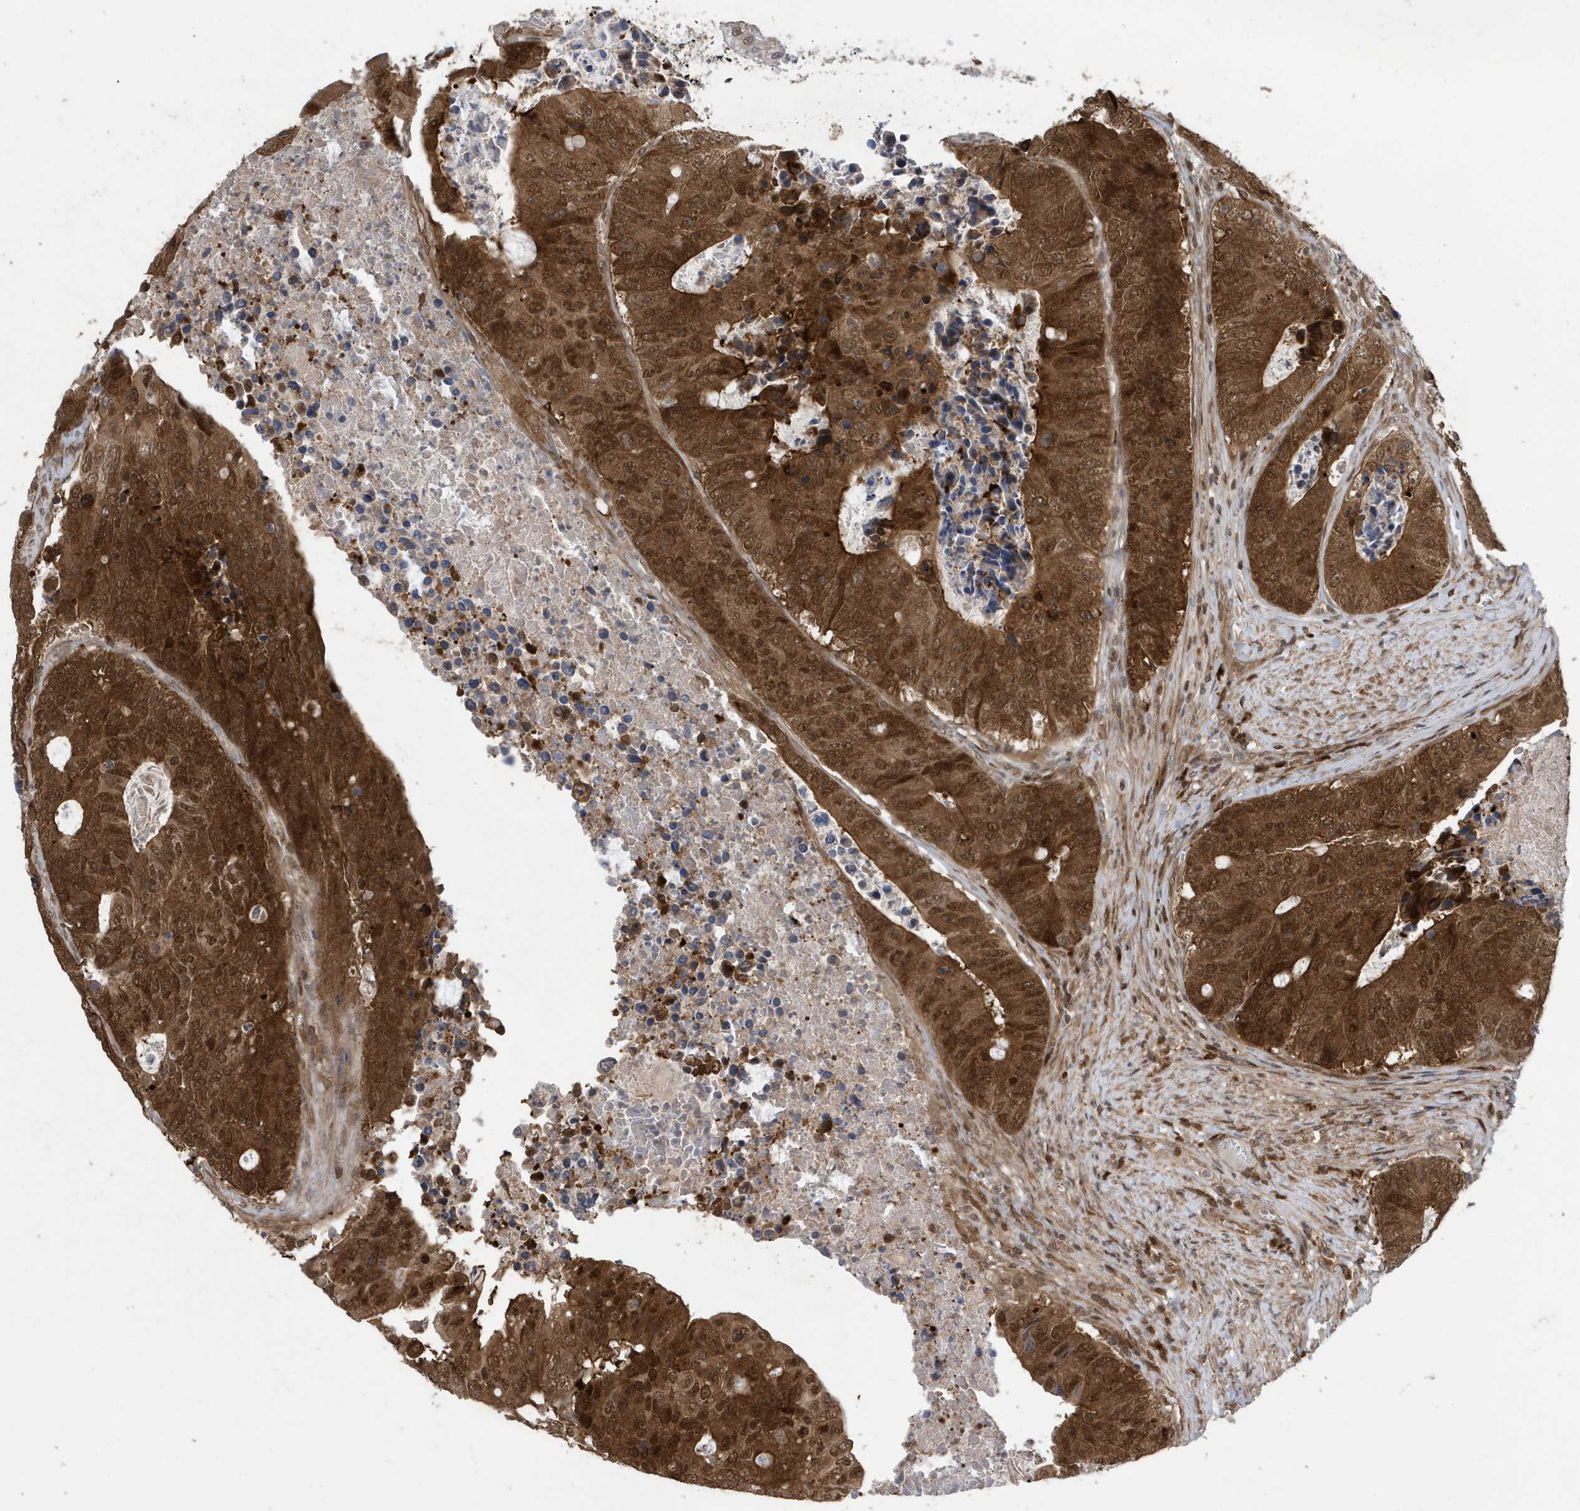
{"staining": {"intensity": "strong", "quantity": ">75%", "location": "cytoplasmic/membranous,nuclear"}, "tissue": "colorectal cancer", "cell_type": "Tumor cells", "image_type": "cancer", "snomed": [{"axis": "morphology", "description": "Adenocarcinoma, NOS"}, {"axis": "topography", "description": "Colon"}], "caption": "Adenocarcinoma (colorectal) stained with immunohistochemistry (IHC) reveals strong cytoplasmic/membranous and nuclear positivity in about >75% of tumor cells.", "gene": "UBQLN1", "patient": {"sex": "male", "age": 87}}